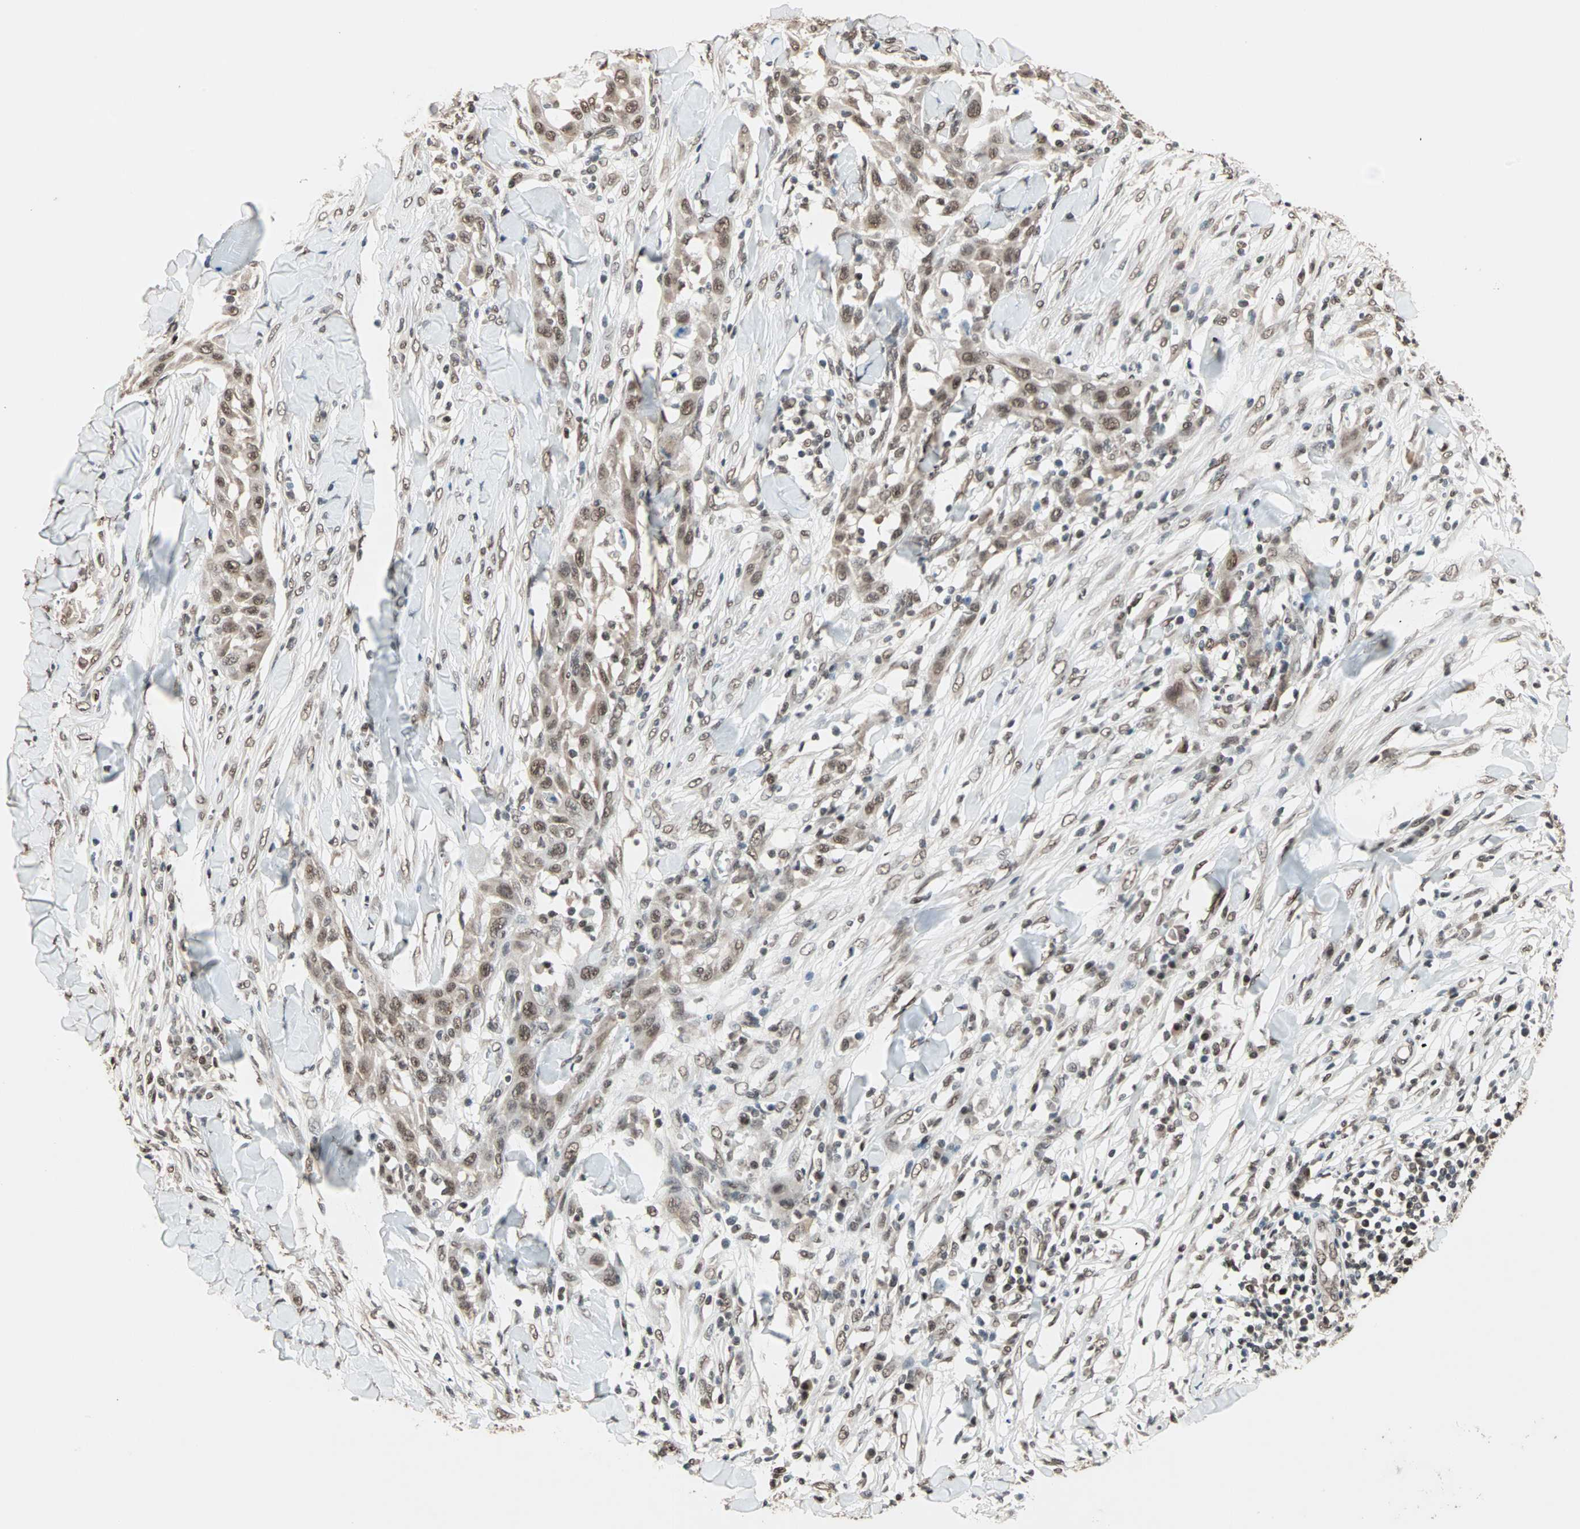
{"staining": {"intensity": "moderate", "quantity": ">75%", "location": "nuclear"}, "tissue": "skin cancer", "cell_type": "Tumor cells", "image_type": "cancer", "snomed": [{"axis": "morphology", "description": "Squamous cell carcinoma, NOS"}, {"axis": "topography", "description": "Skin"}], "caption": "Moderate nuclear protein staining is appreciated in about >75% of tumor cells in skin cancer.", "gene": "DAZAP1", "patient": {"sex": "male", "age": 24}}